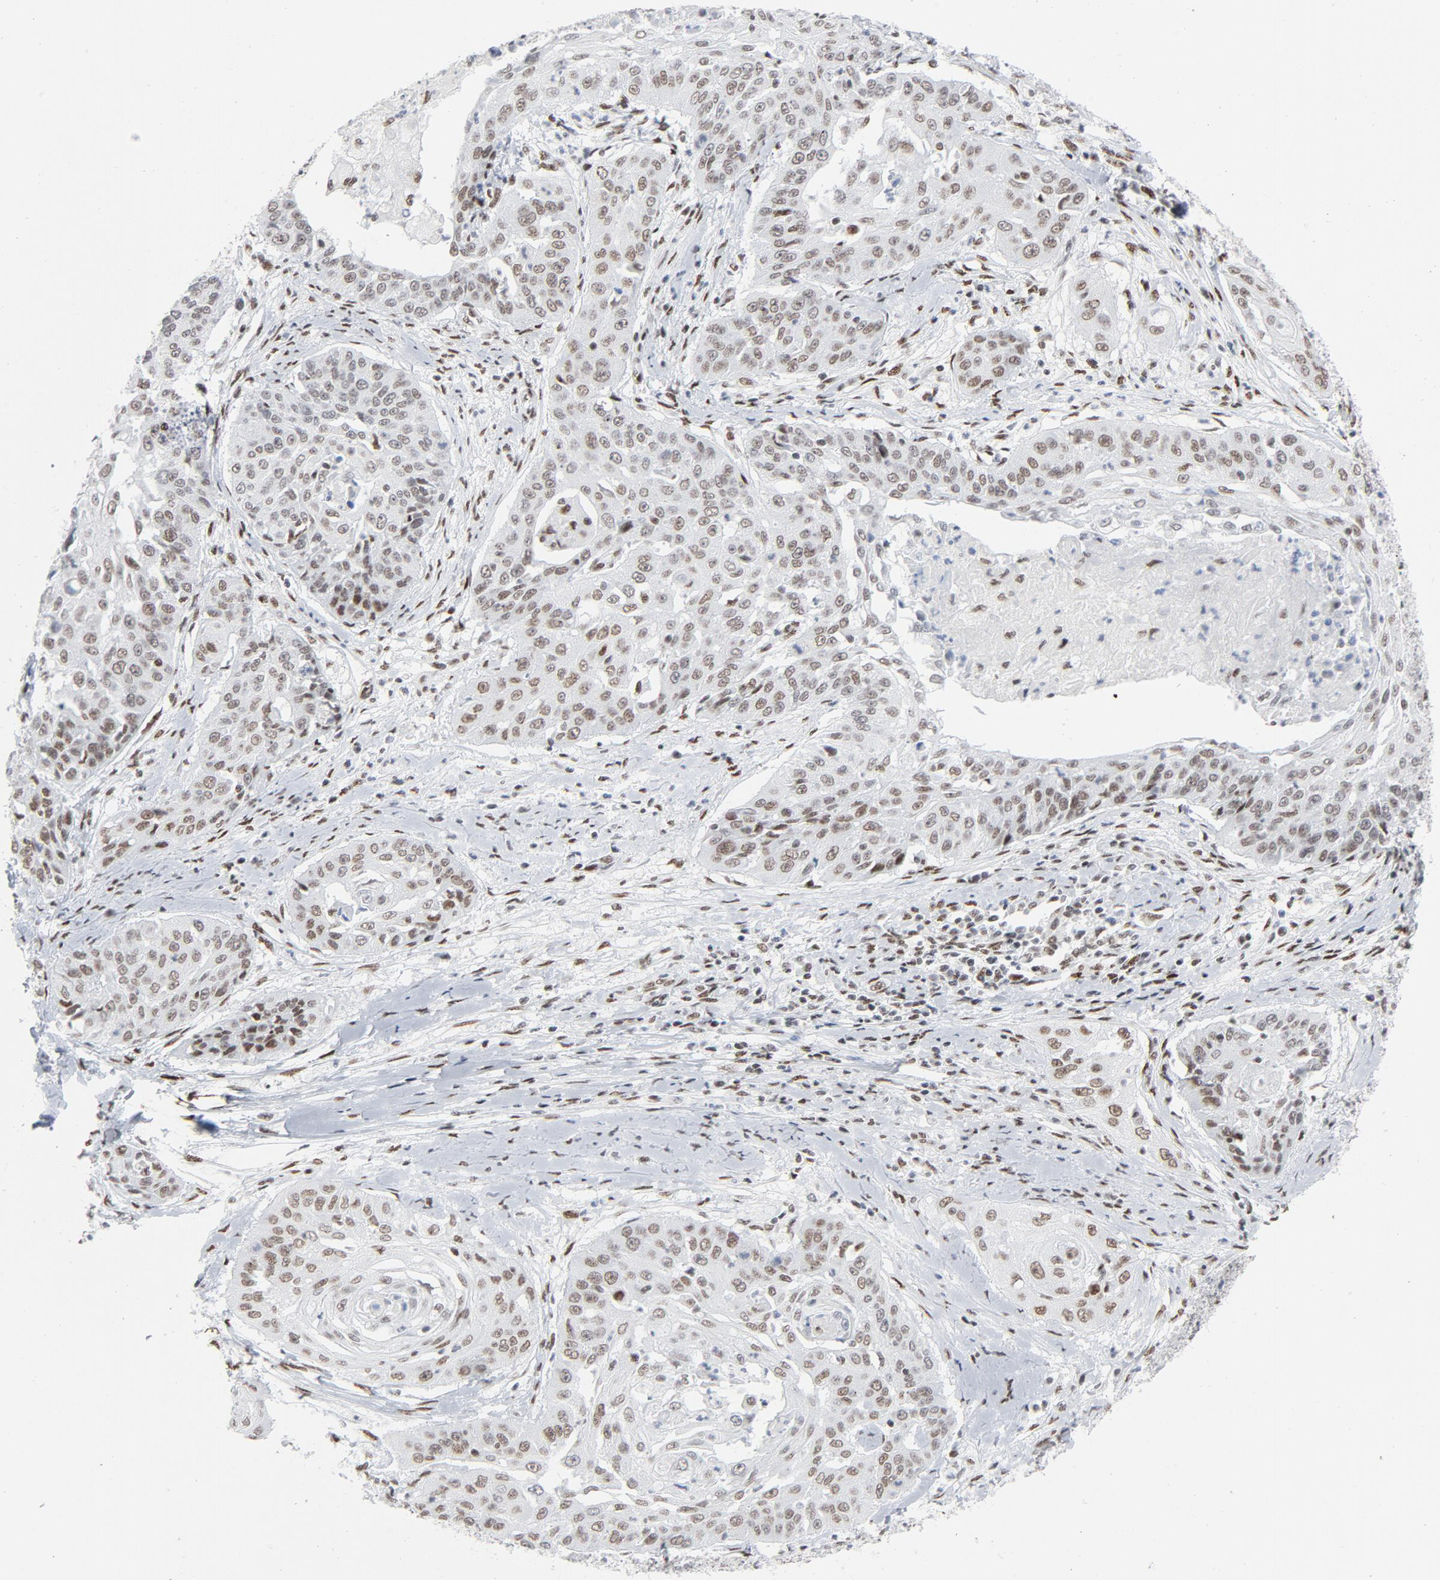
{"staining": {"intensity": "moderate", "quantity": ">75%", "location": "nuclear"}, "tissue": "cervical cancer", "cell_type": "Tumor cells", "image_type": "cancer", "snomed": [{"axis": "morphology", "description": "Squamous cell carcinoma, NOS"}, {"axis": "topography", "description": "Cervix"}], "caption": "Brown immunohistochemical staining in cervical cancer displays moderate nuclear staining in about >75% of tumor cells.", "gene": "HSF1", "patient": {"sex": "female", "age": 64}}